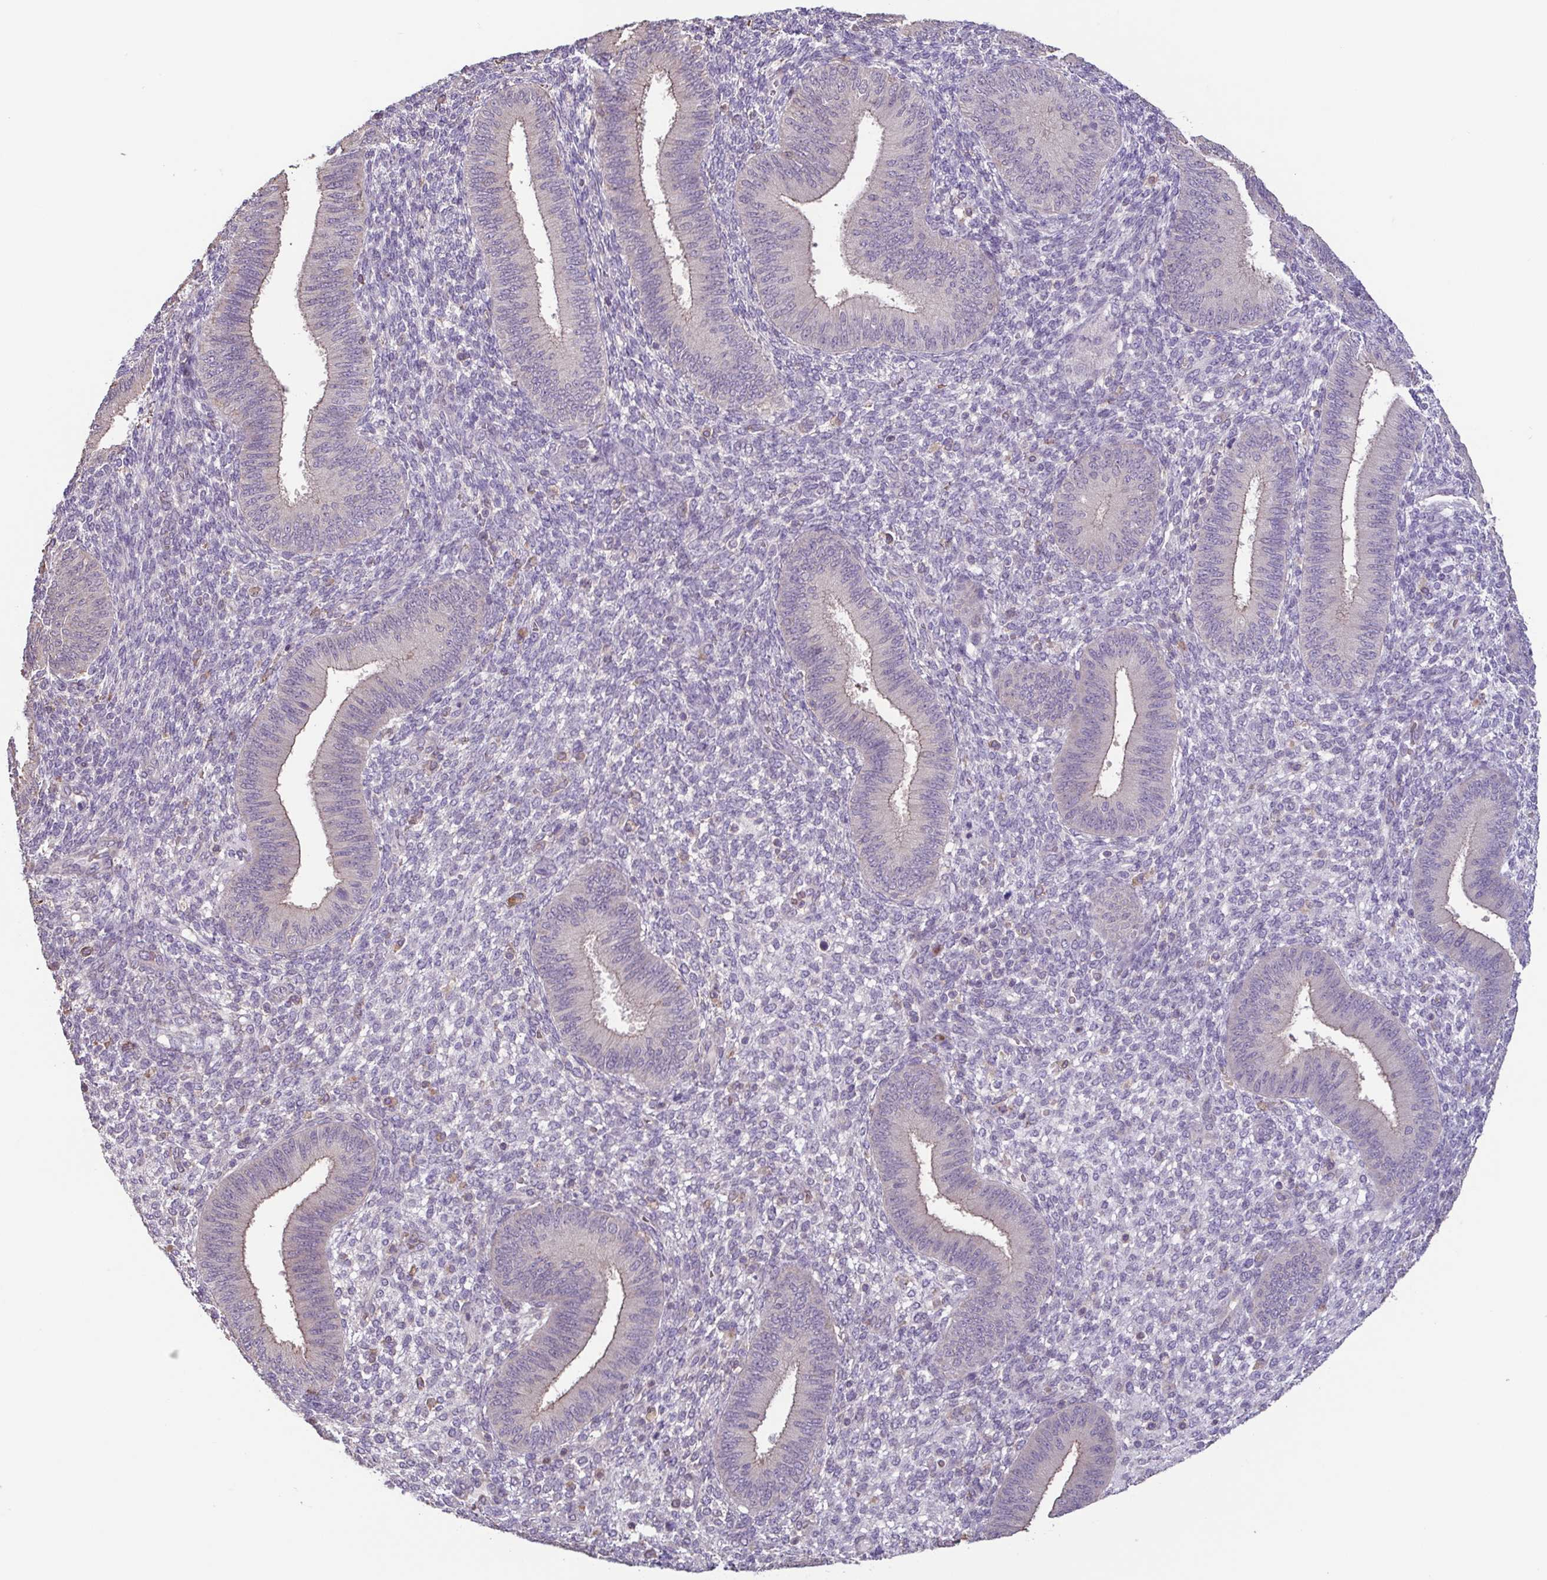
{"staining": {"intensity": "negative", "quantity": "none", "location": "none"}, "tissue": "endometrium", "cell_type": "Cells in endometrial stroma", "image_type": "normal", "snomed": [{"axis": "morphology", "description": "Normal tissue, NOS"}, {"axis": "topography", "description": "Endometrium"}], "caption": "This is a photomicrograph of IHC staining of normal endometrium, which shows no staining in cells in endometrial stroma.", "gene": "ACTRT2", "patient": {"sex": "female", "age": 39}}